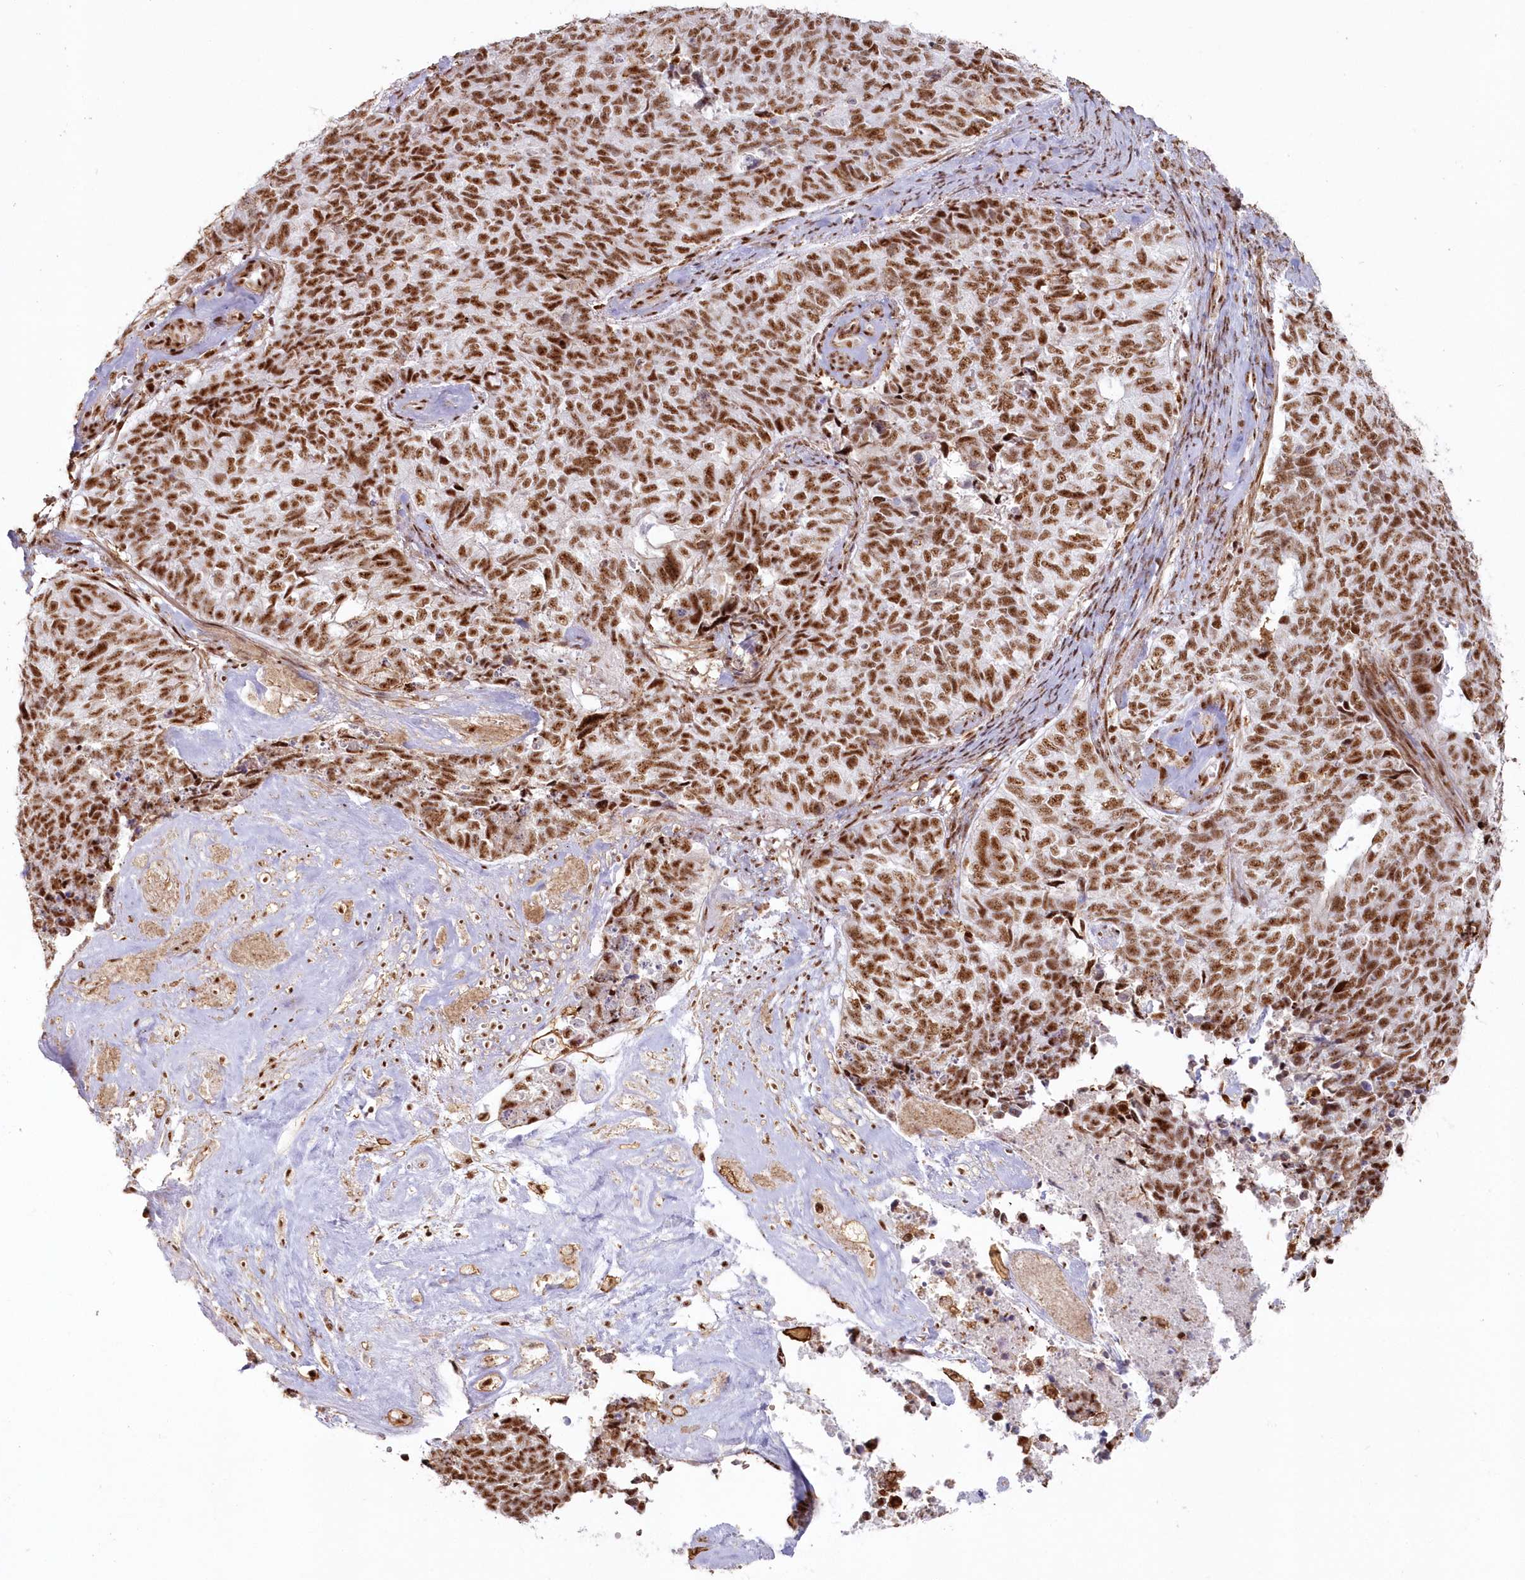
{"staining": {"intensity": "strong", "quantity": ">75%", "location": "nuclear"}, "tissue": "cervical cancer", "cell_type": "Tumor cells", "image_type": "cancer", "snomed": [{"axis": "morphology", "description": "Squamous cell carcinoma, NOS"}, {"axis": "topography", "description": "Cervix"}], "caption": "Immunohistochemistry of human squamous cell carcinoma (cervical) exhibits high levels of strong nuclear staining in approximately >75% of tumor cells.", "gene": "DDX46", "patient": {"sex": "female", "age": 63}}